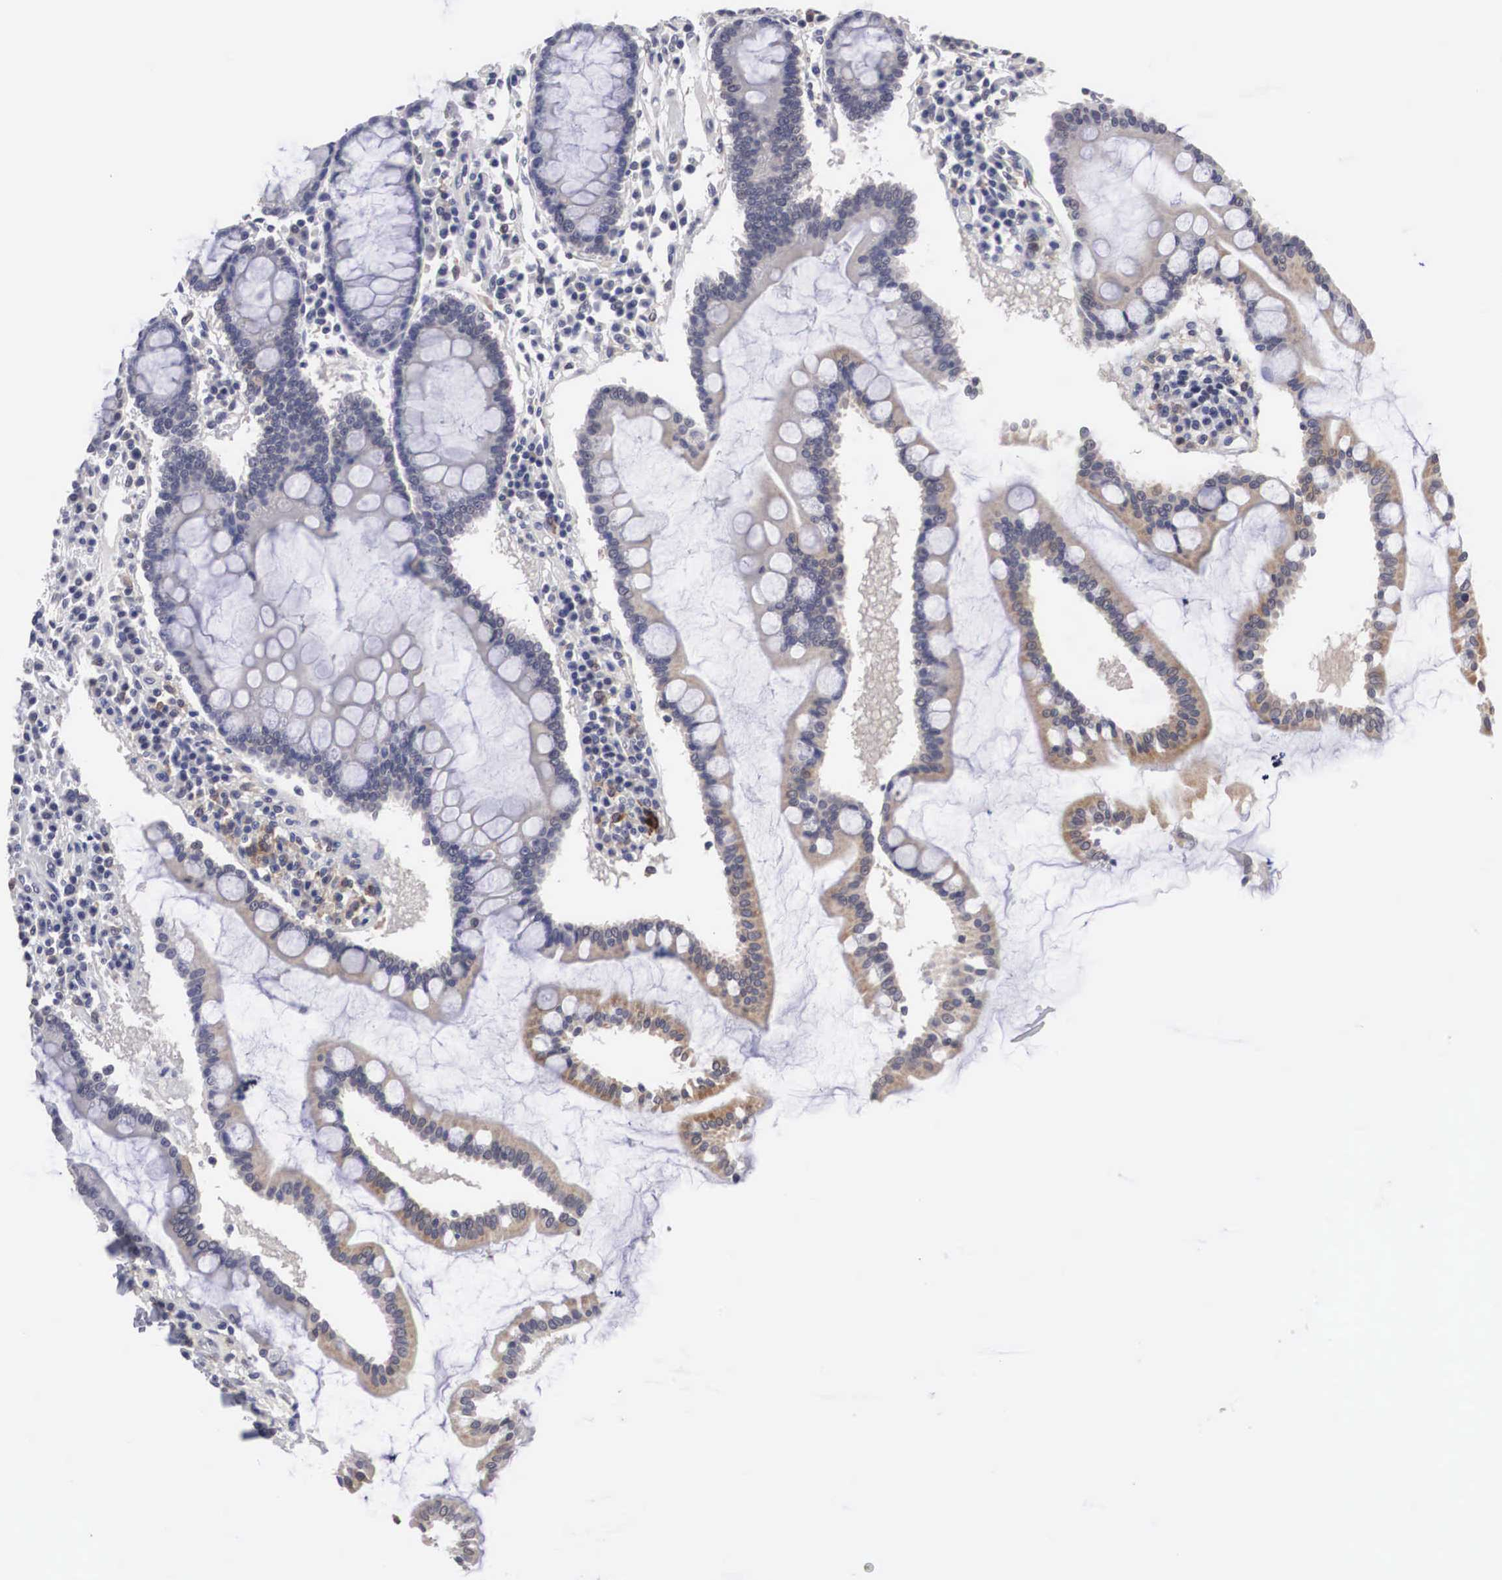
{"staining": {"intensity": "moderate", "quantity": "25%-75%", "location": "cytoplasmic/membranous"}, "tissue": "duodenum", "cell_type": "Glandular cells", "image_type": "normal", "snomed": [{"axis": "morphology", "description": "Normal tissue, NOS"}, {"axis": "topography", "description": "Duodenum"}], "caption": "Immunohistochemical staining of unremarkable human duodenum demonstrates medium levels of moderate cytoplasmic/membranous expression in about 25%-75% of glandular cells.", "gene": "HMOX1", "patient": {"sex": "male", "age": 73}}